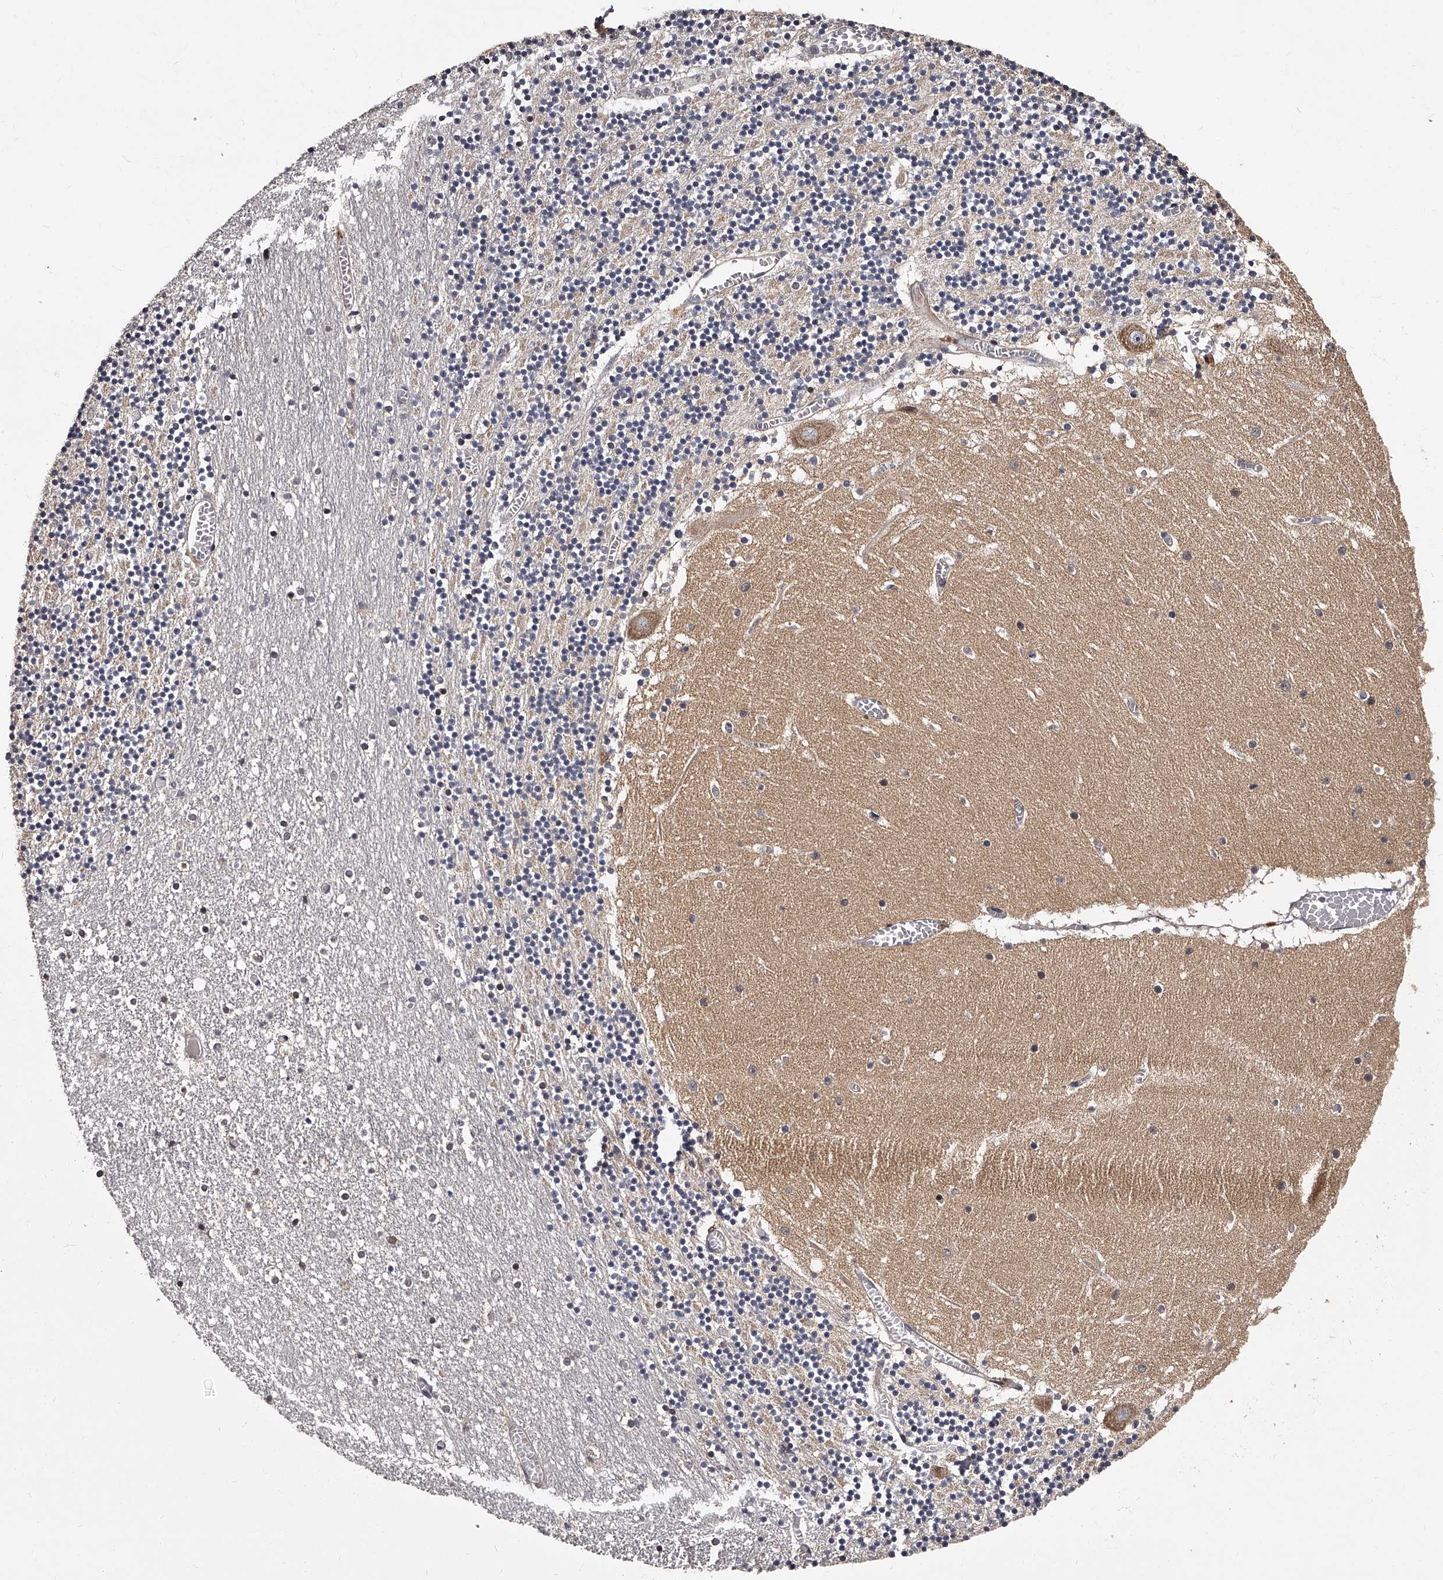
{"staining": {"intensity": "weak", "quantity": "<25%", "location": "cytoplasmic/membranous"}, "tissue": "cerebellum", "cell_type": "Cells in granular layer", "image_type": "normal", "snomed": [{"axis": "morphology", "description": "Normal tissue, NOS"}, {"axis": "topography", "description": "Cerebellum"}], "caption": "This is an immunohistochemistry histopathology image of normal human cerebellum. There is no positivity in cells in granular layer.", "gene": "RSC1A1", "patient": {"sex": "female", "age": 28}}